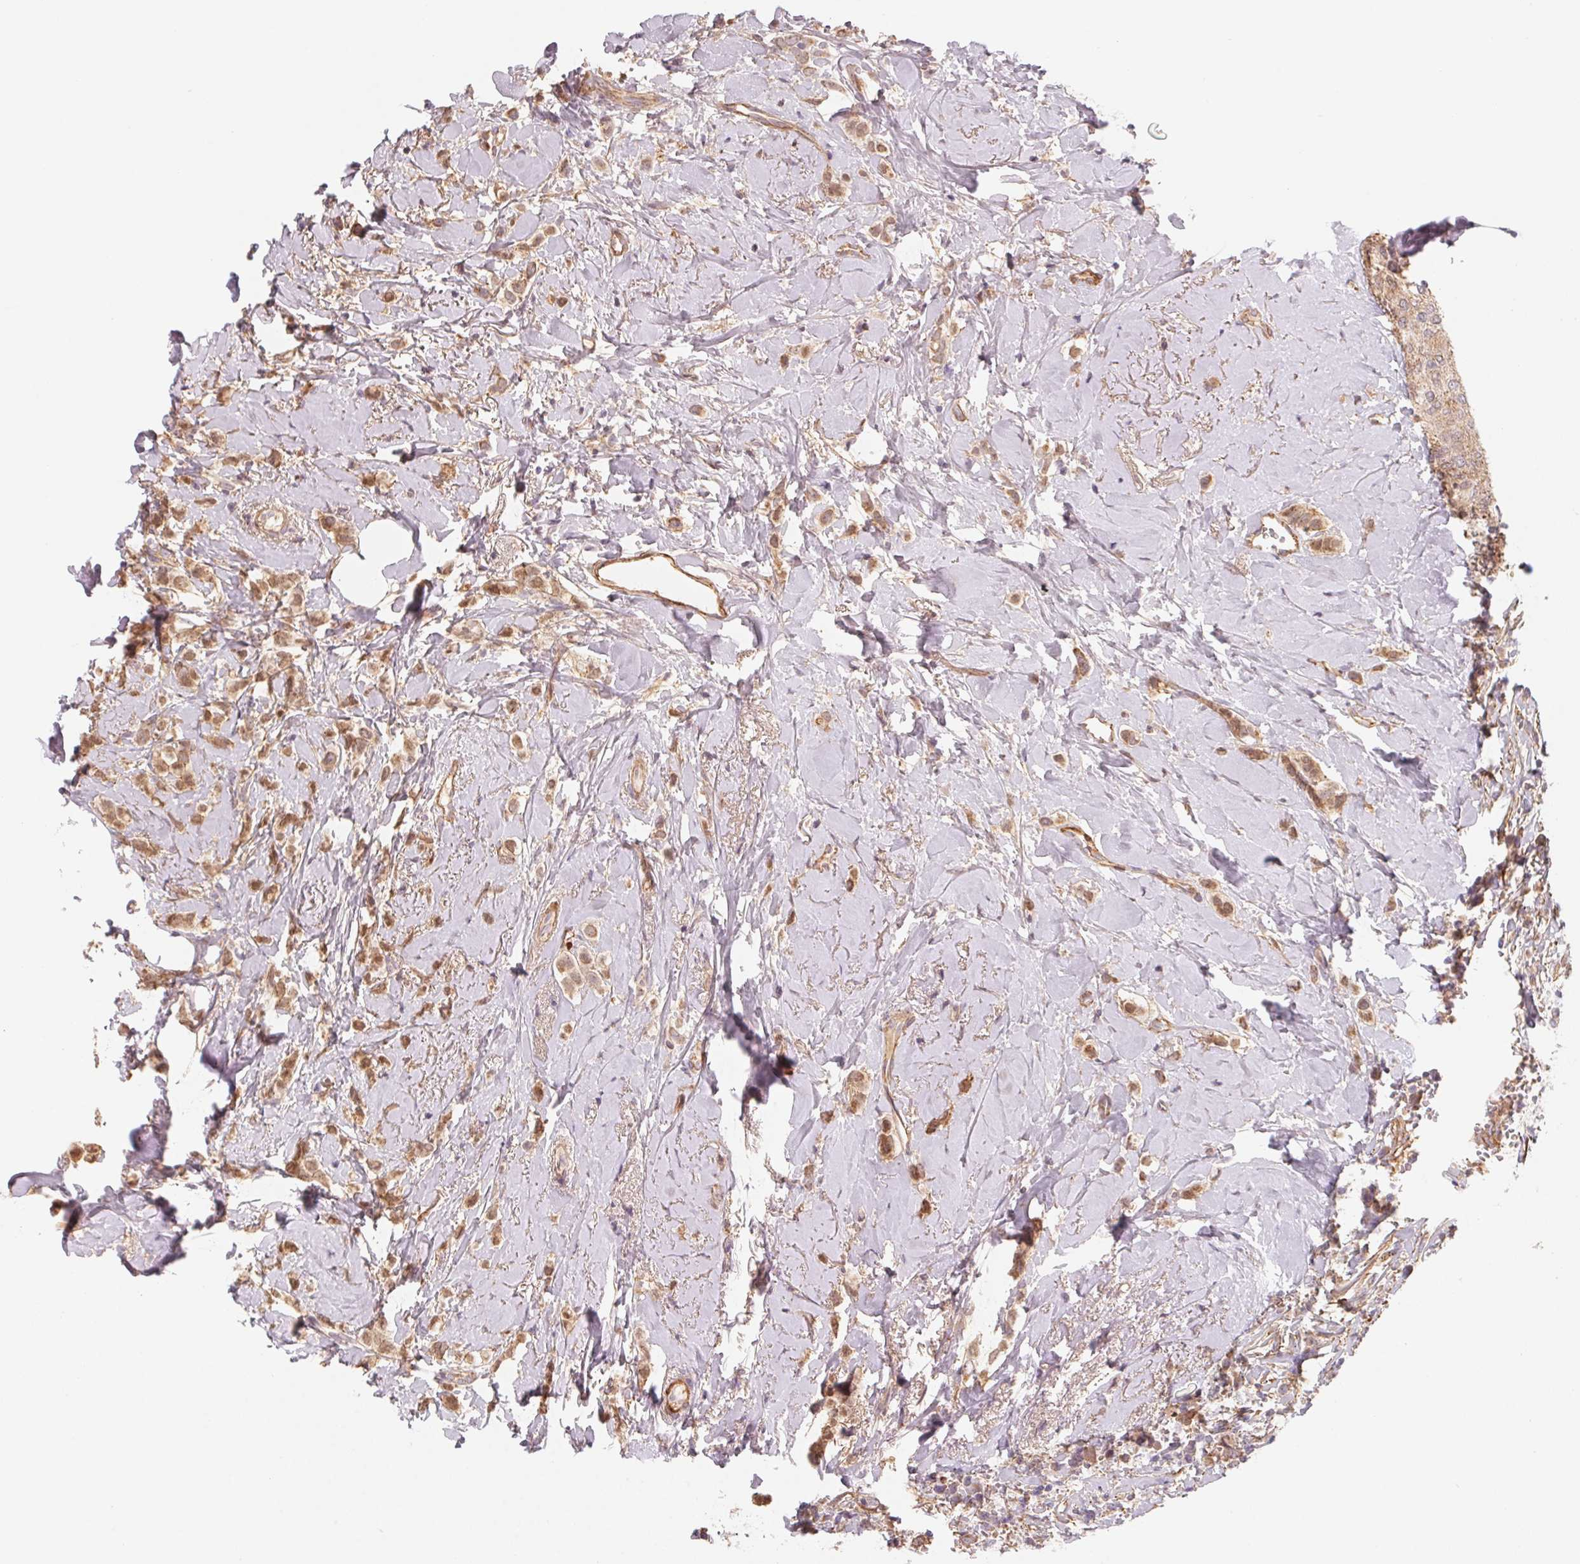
{"staining": {"intensity": "strong", "quantity": ">75%", "location": "cytoplasmic/membranous"}, "tissue": "breast cancer", "cell_type": "Tumor cells", "image_type": "cancer", "snomed": [{"axis": "morphology", "description": "Lobular carcinoma"}, {"axis": "topography", "description": "Breast"}], "caption": "Brown immunohistochemical staining in human breast lobular carcinoma demonstrates strong cytoplasmic/membranous positivity in about >75% of tumor cells.", "gene": "CCDC112", "patient": {"sex": "female", "age": 66}}